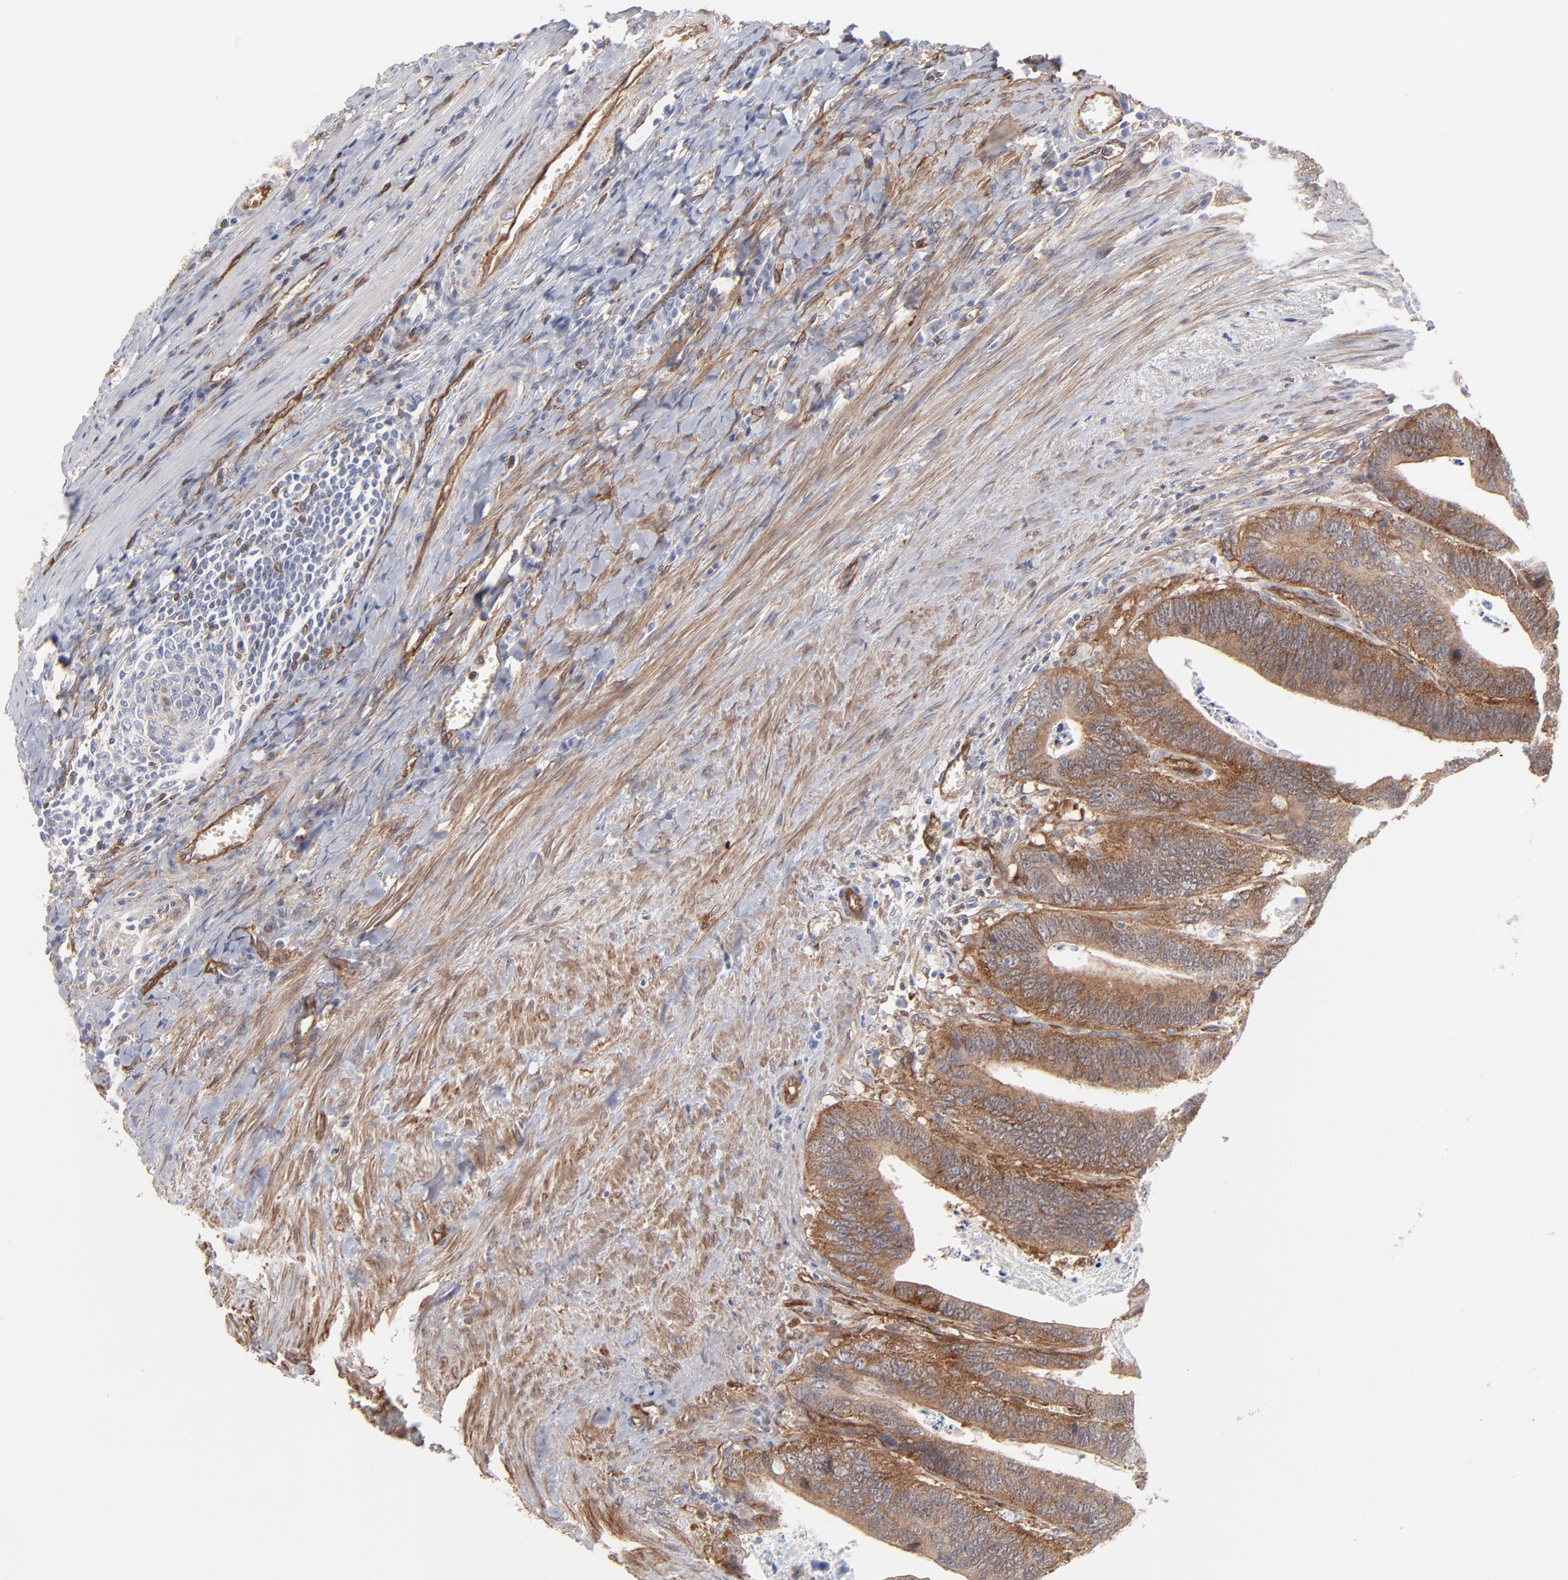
{"staining": {"intensity": "moderate", "quantity": ">75%", "location": "cytoplasmic/membranous"}, "tissue": "colorectal cancer", "cell_type": "Tumor cells", "image_type": "cancer", "snomed": [{"axis": "morphology", "description": "Adenocarcinoma, NOS"}, {"axis": "topography", "description": "Colon"}], "caption": "The photomicrograph exhibits staining of colorectal cancer, revealing moderate cytoplasmic/membranous protein staining (brown color) within tumor cells.", "gene": "PXN", "patient": {"sex": "male", "age": 72}}